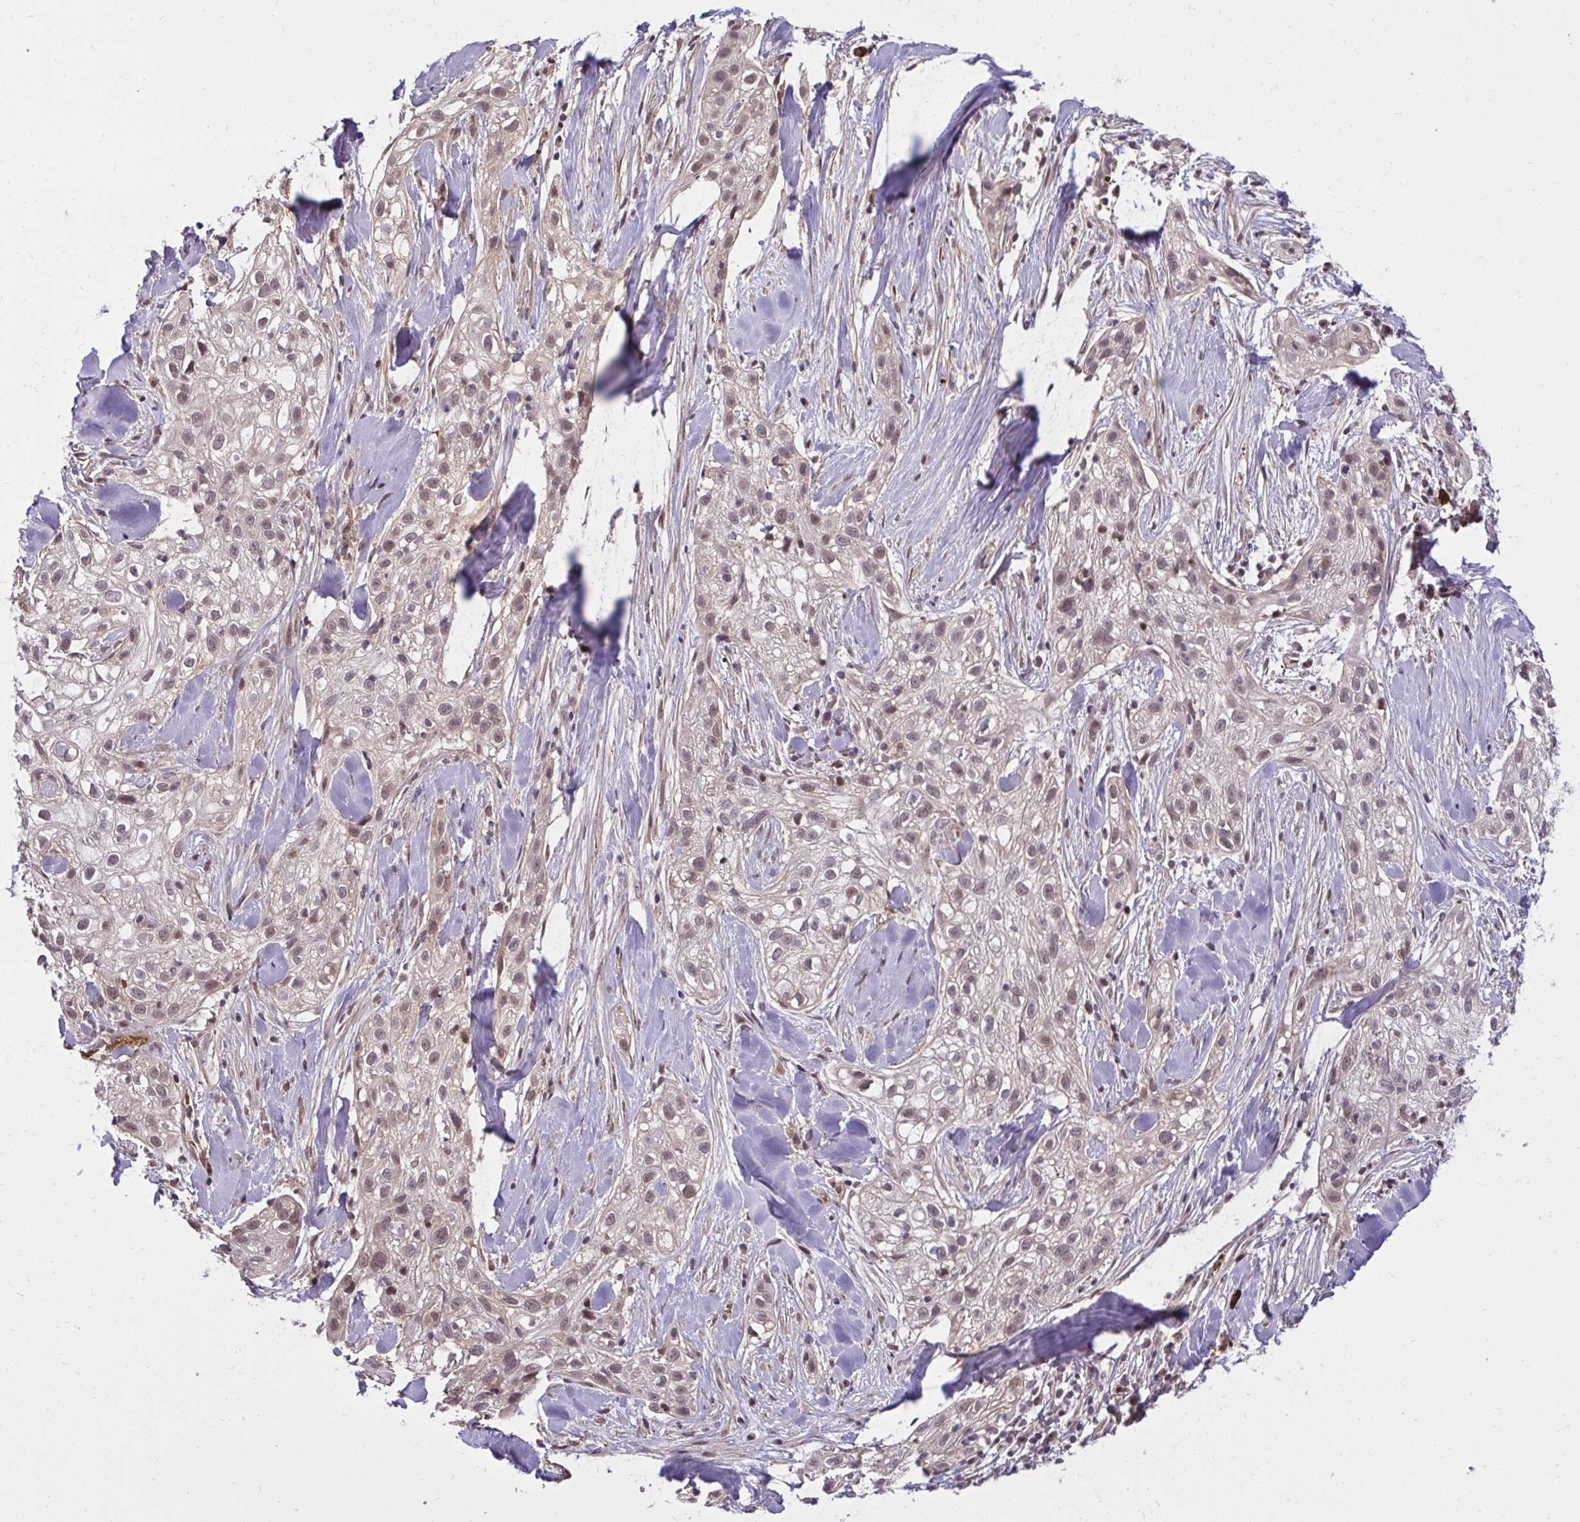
{"staining": {"intensity": "moderate", "quantity": ">75%", "location": "nuclear"}, "tissue": "skin cancer", "cell_type": "Tumor cells", "image_type": "cancer", "snomed": [{"axis": "morphology", "description": "Squamous cell carcinoma, NOS"}, {"axis": "topography", "description": "Skin"}], "caption": "Immunohistochemistry (IHC) of skin cancer (squamous cell carcinoma) exhibits medium levels of moderate nuclear positivity in approximately >75% of tumor cells.", "gene": "ZSCAN9", "patient": {"sex": "male", "age": 82}}